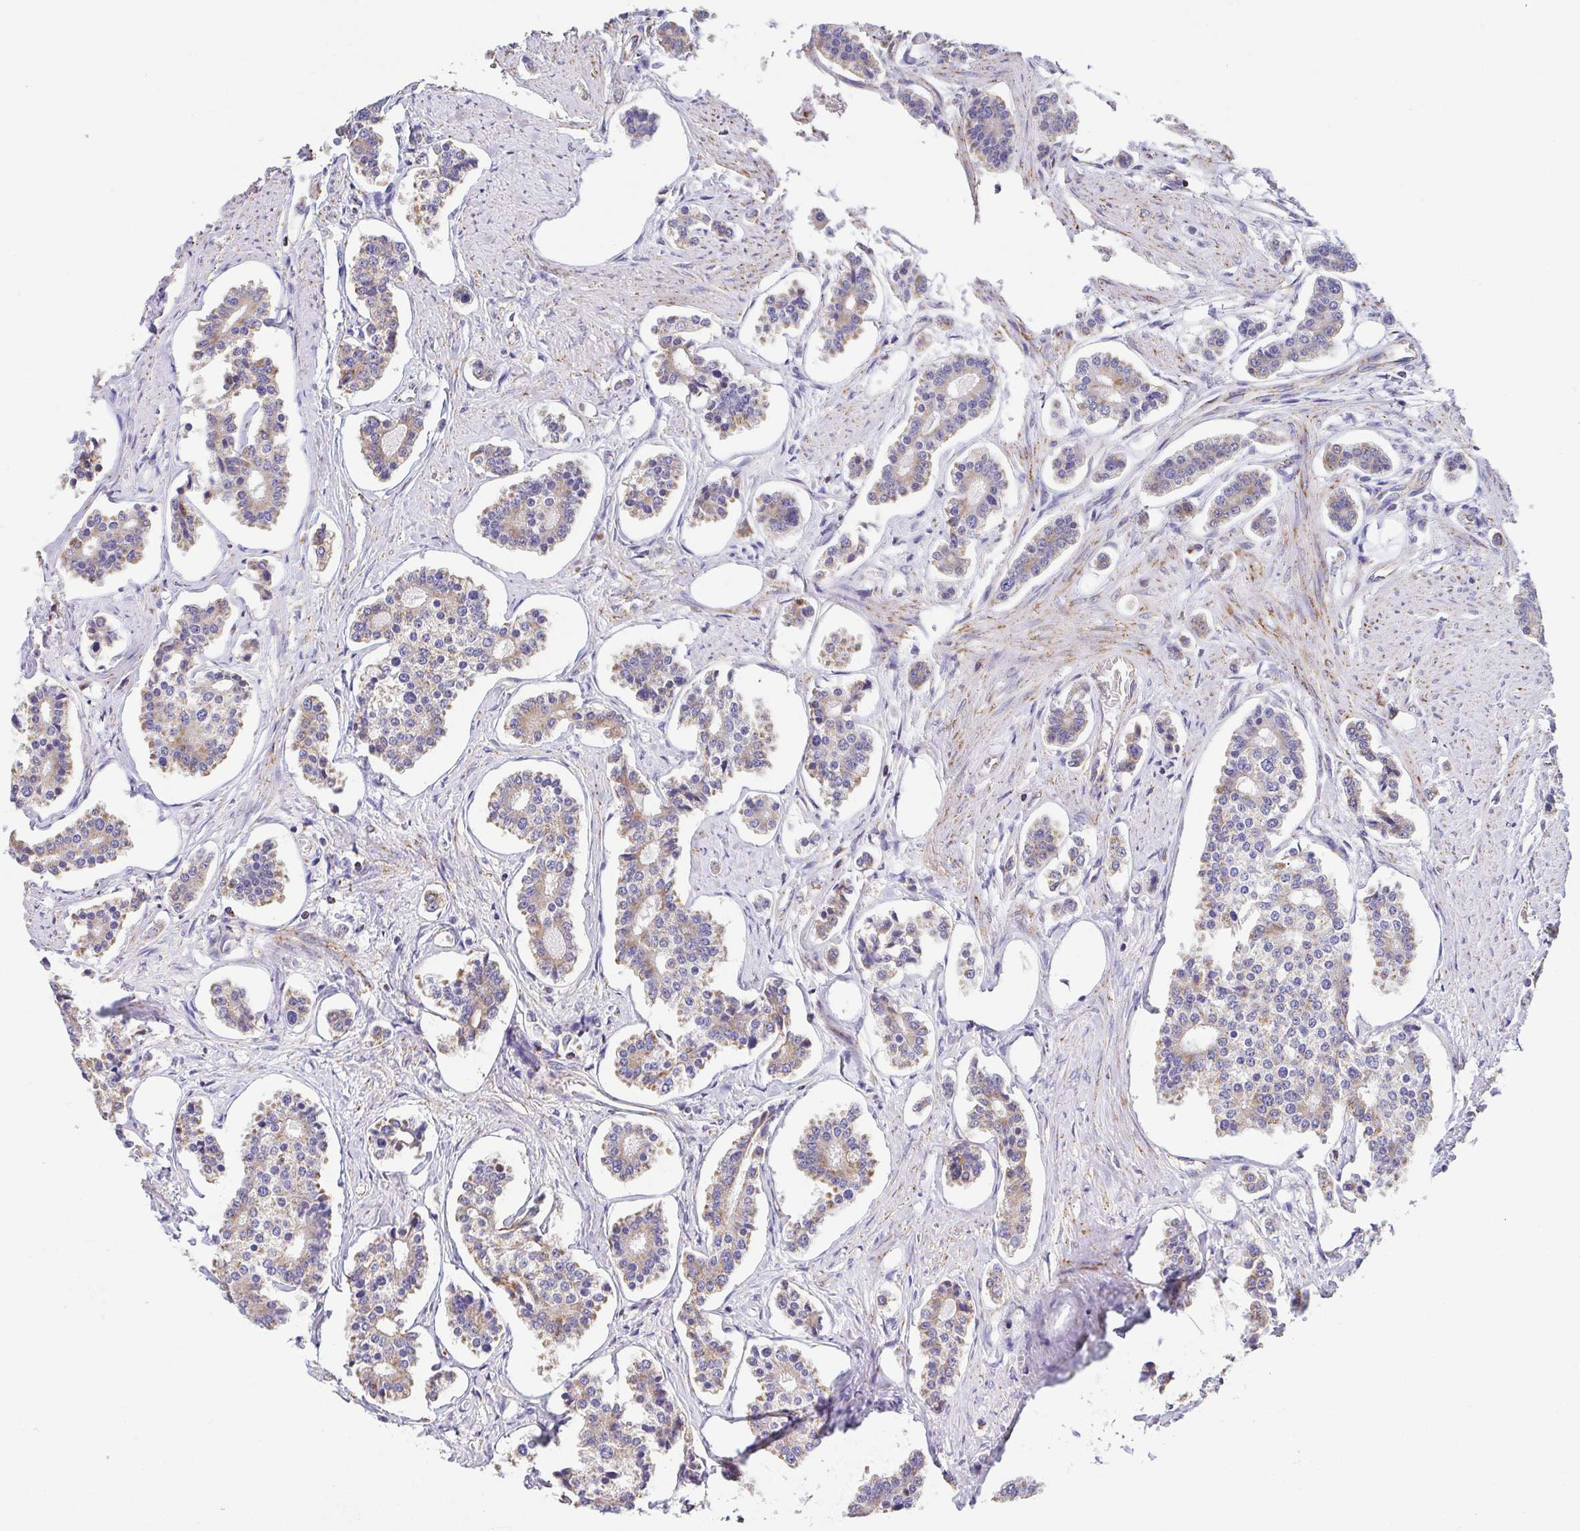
{"staining": {"intensity": "weak", "quantity": ">75%", "location": "cytoplasmic/membranous"}, "tissue": "carcinoid", "cell_type": "Tumor cells", "image_type": "cancer", "snomed": [{"axis": "morphology", "description": "Carcinoid, malignant, NOS"}, {"axis": "topography", "description": "Small intestine"}], "caption": "An image showing weak cytoplasmic/membranous staining in approximately >75% of tumor cells in carcinoid (malignant), as visualized by brown immunohistochemical staining.", "gene": "GINM1", "patient": {"sex": "female", "age": 65}}